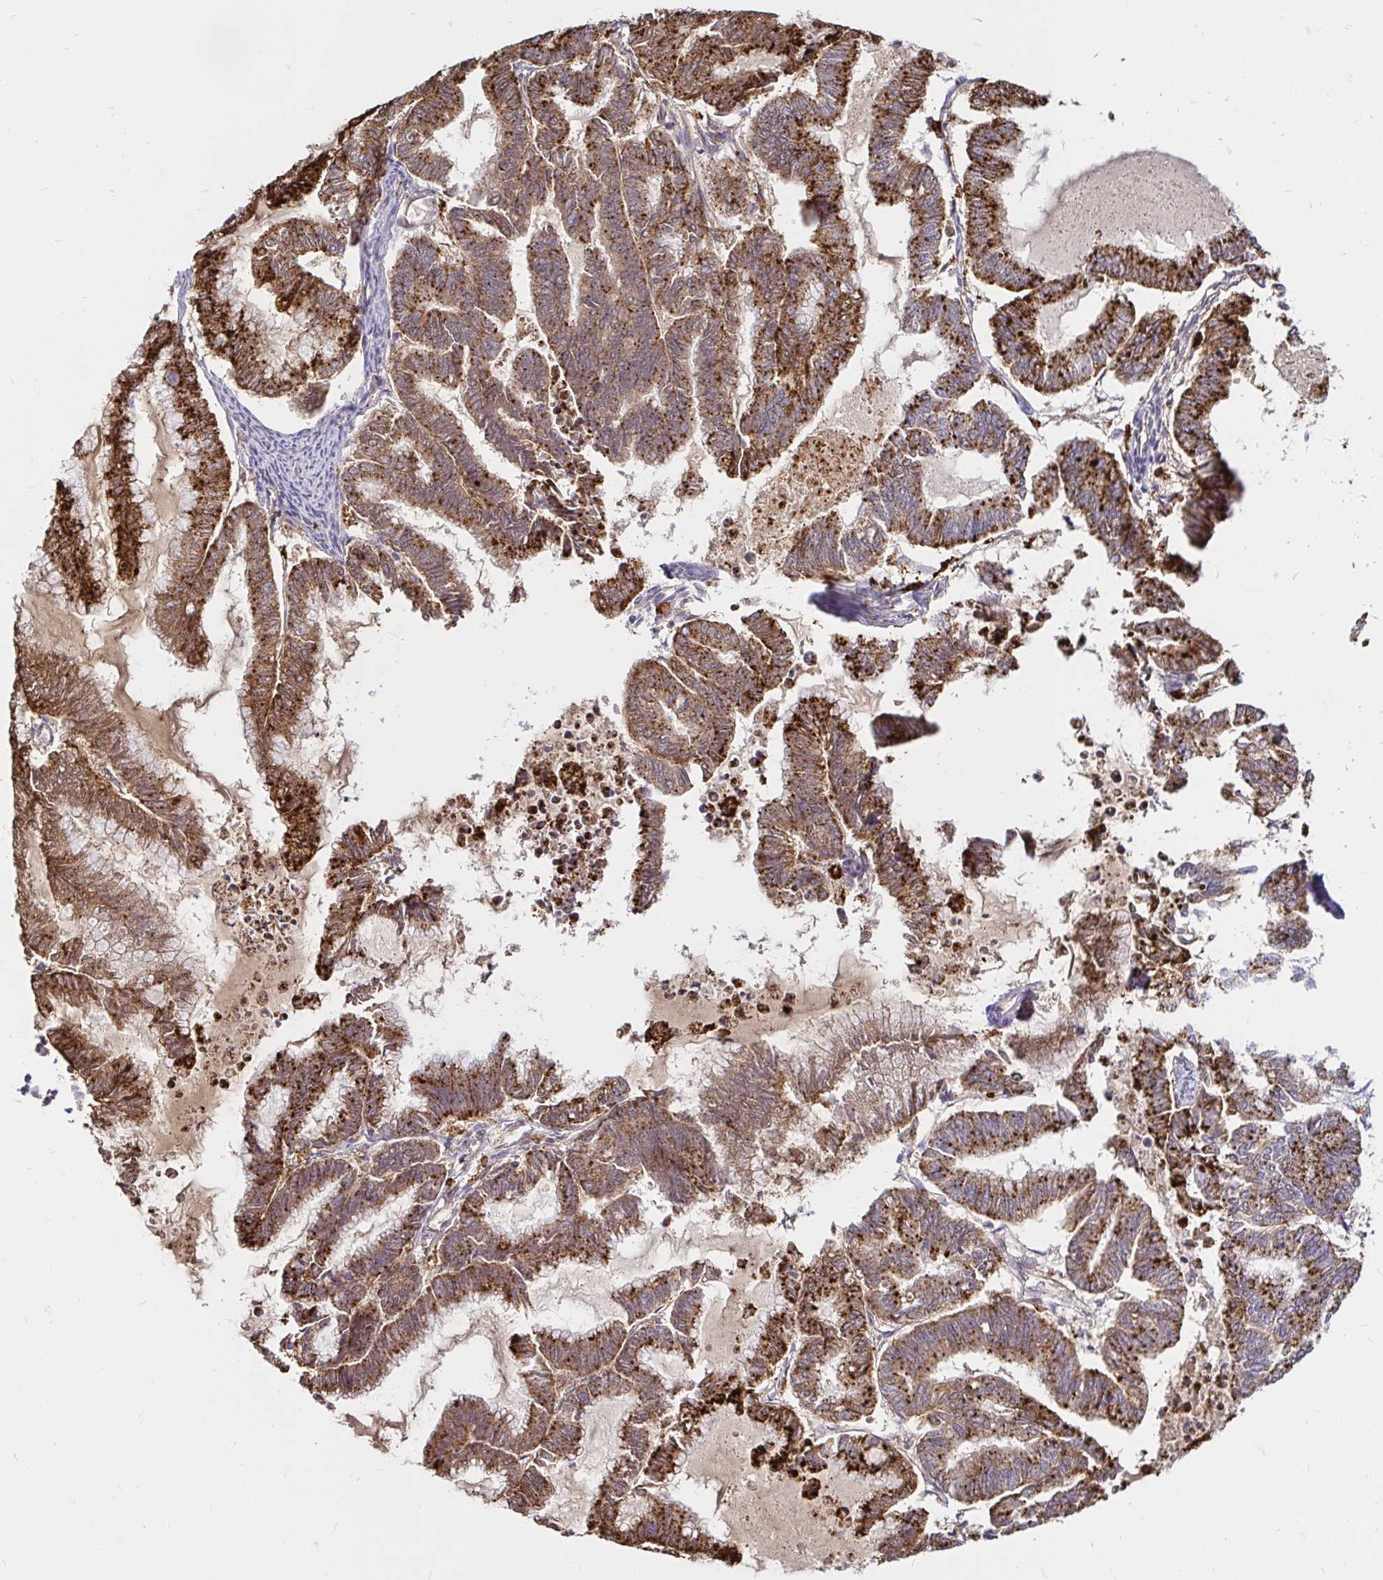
{"staining": {"intensity": "strong", "quantity": ">75%", "location": "cytoplasmic/membranous"}, "tissue": "endometrial cancer", "cell_type": "Tumor cells", "image_type": "cancer", "snomed": [{"axis": "morphology", "description": "Adenocarcinoma, NOS"}, {"axis": "topography", "description": "Endometrium"}], "caption": "This micrograph shows IHC staining of endometrial cancer, with high strong cytoplasmic/membranous staining in about >75% of tumor cells.", "gene": "FUCA1", "patient": {"sex": "female", "age": 79}}